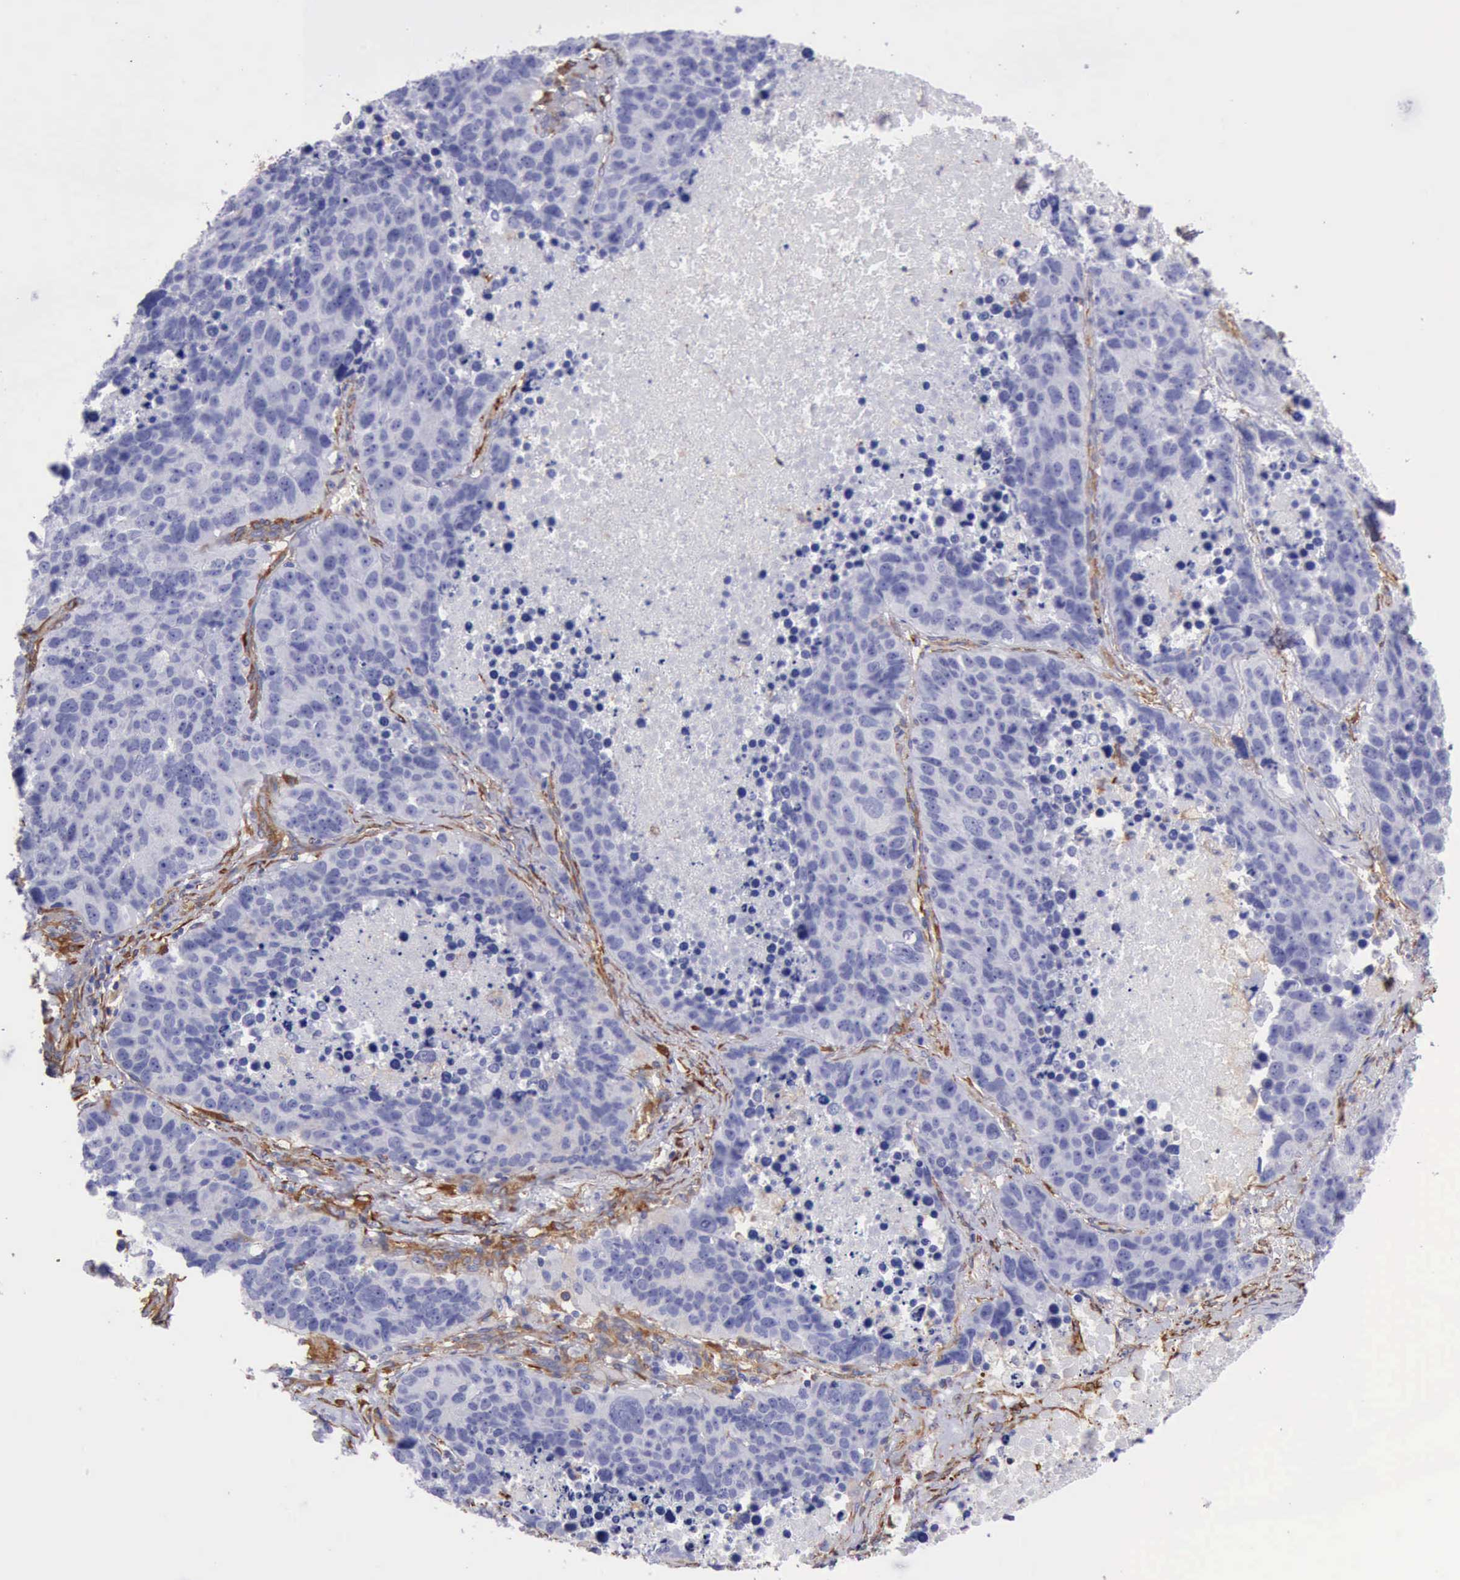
{"staining": {"intensity": "negative", "quantity": "none", "location": "none"}, "tissue": "lung cancer", "cell_type": "Tumor cells", "image_type": "cancer", "snomed": [{"axis": "morphology", "description": "Carcinoid, malignant, NOS"}, {"axis": "topography", "description": "Lung"}], "caption": "Immunohistochemistry (IHC) histopathology image of neoplastic tissue: human malignant carcinoid (lung) stained with DAB demonstrates no significant protein expression in tumor cells.", "gene": "FLNA", "patient": {"sex": "male", "age": 60}}